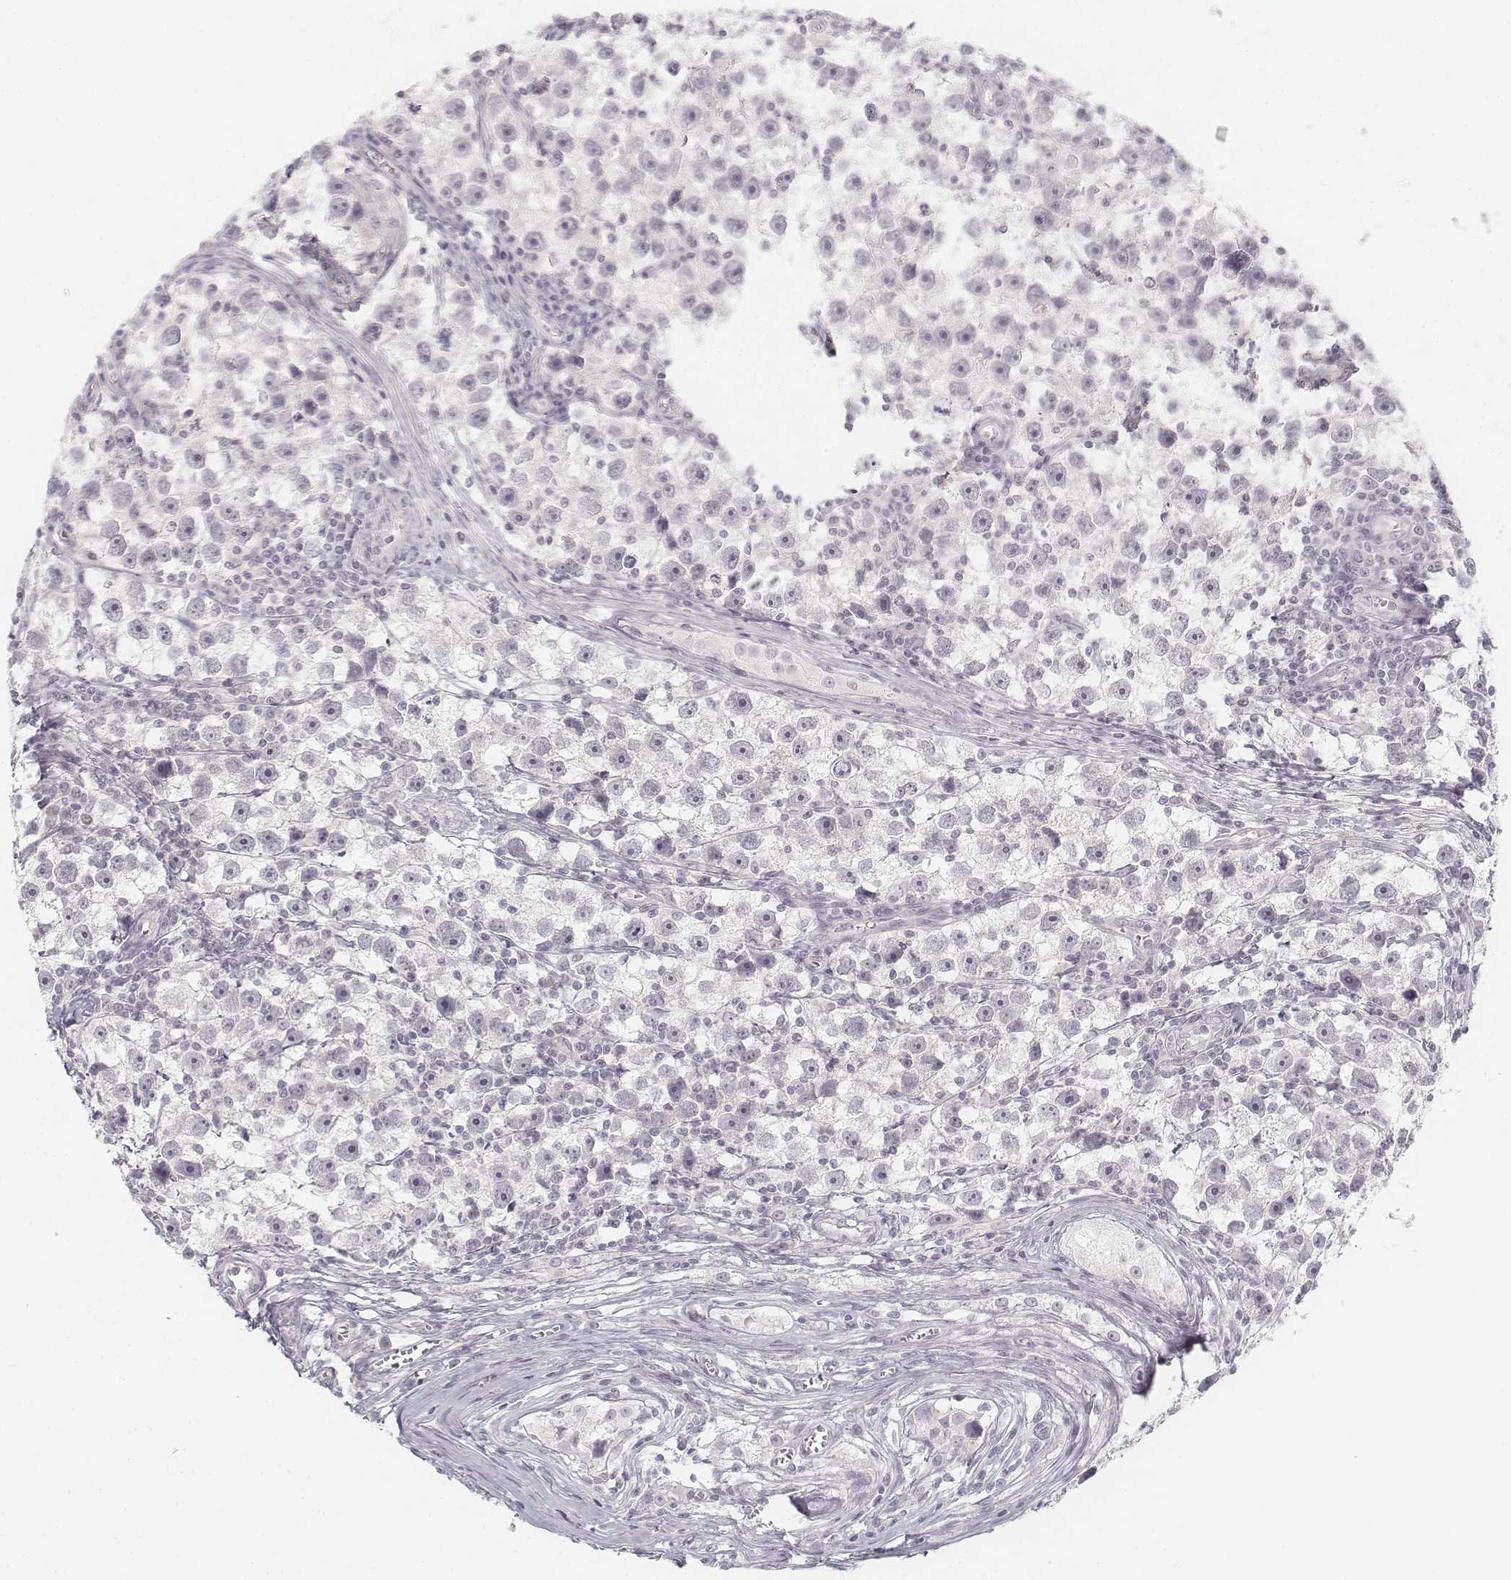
{"staining": {"intensity": "negative", "quantity": "none", "location": "none"}, "tissue": "testis cancer", "cell_type": "Tumor cells", "image_type": "cancer", "snomed": [{"axis": "morphology", "description": "Seminoma, NOS"}, {"axis": "topography", "description": "Testis"}], "caption": "Immunohistochemistry photomicrograph of neoplastic tissue: human testis seminoma stained with DAB reveals no significant protein expression in tumor cells. Nuclei are stained in blue.", "gene": "KRT25", "patient": {"sex": "male", "age": 30}}